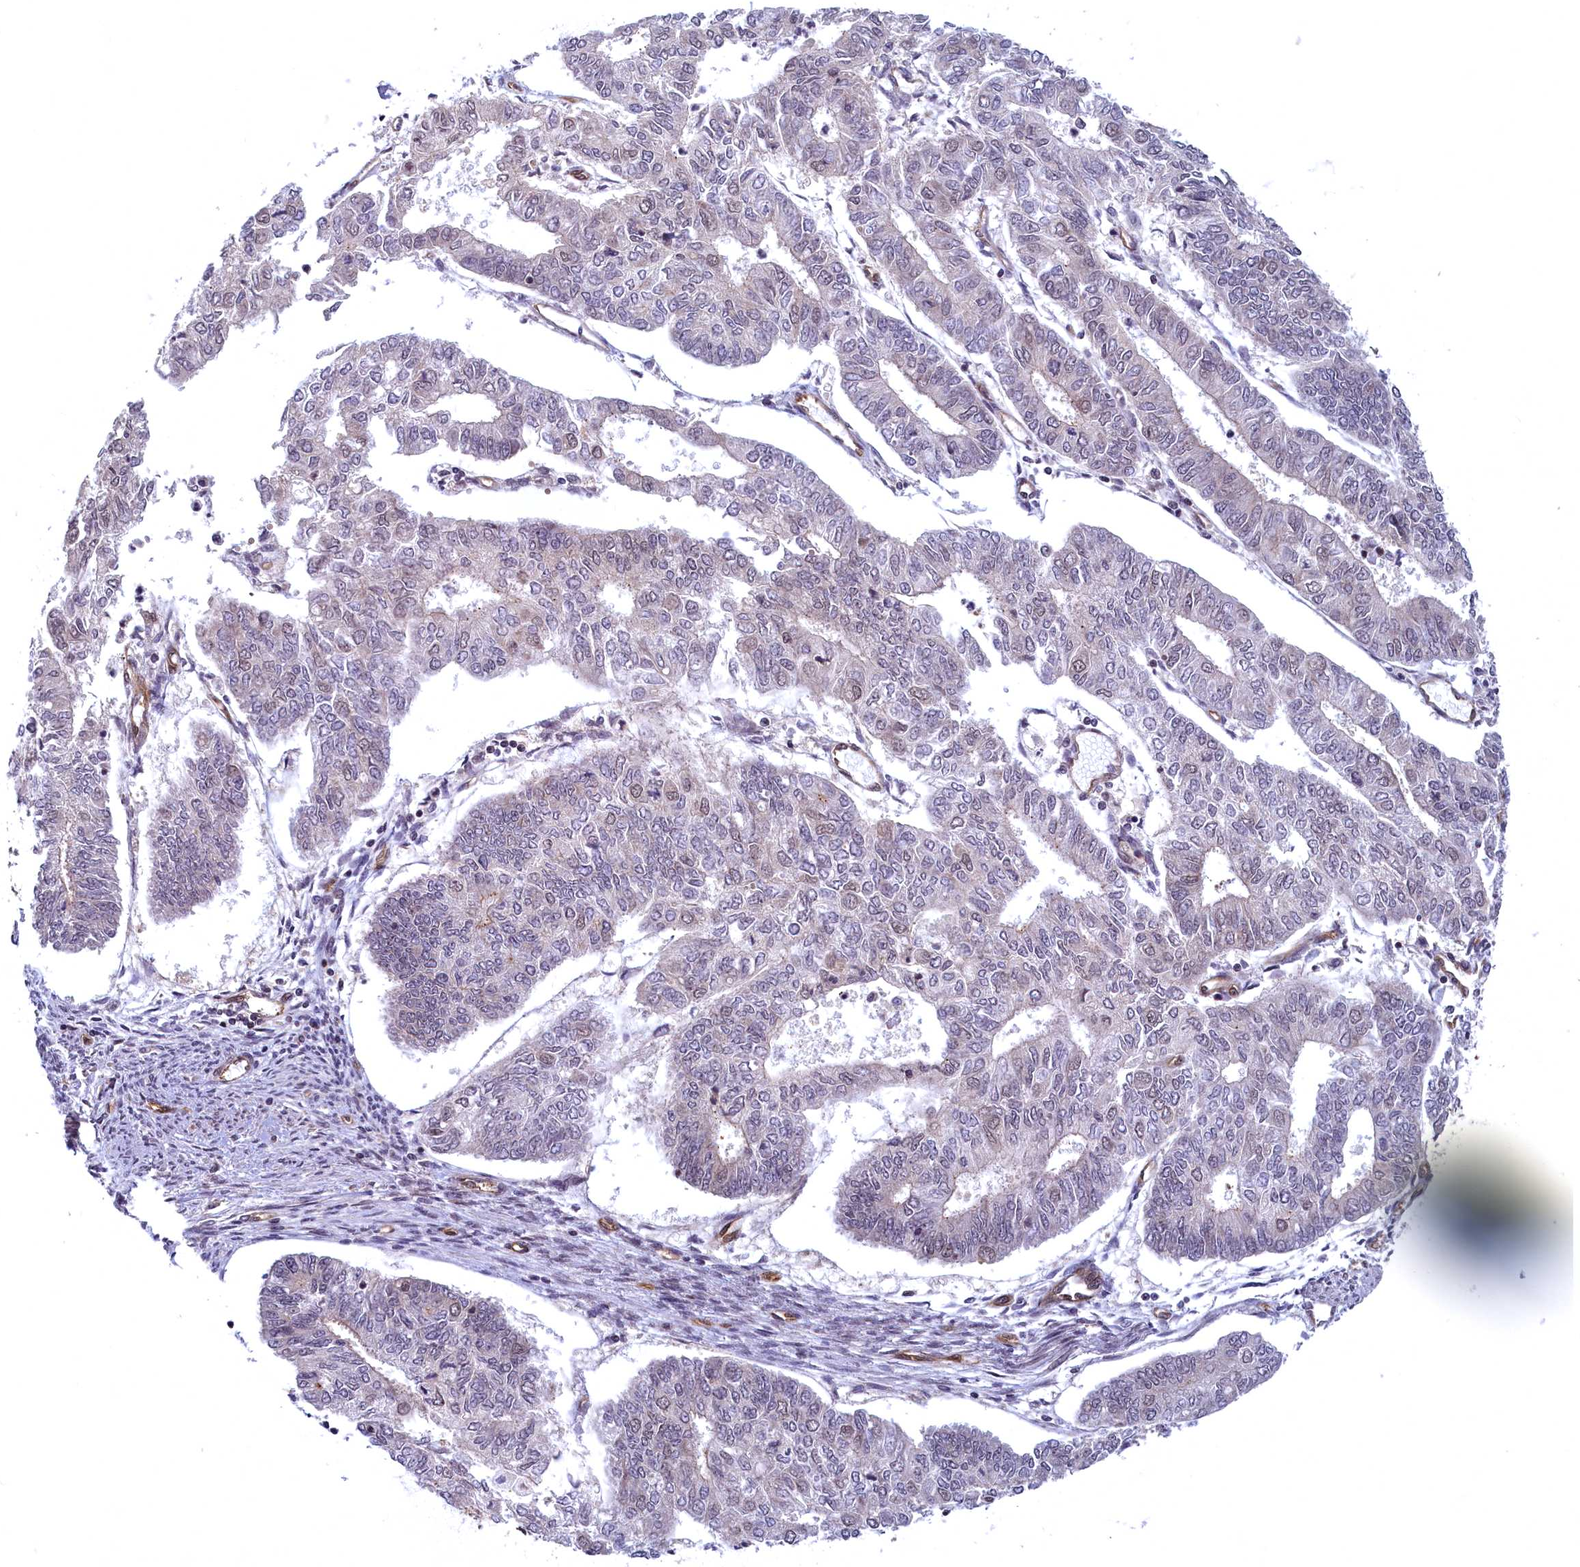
{"staining": {"intensity": "weak", "quantity": "<25%", "location": "nuclear"}, "tissue": "endometrial cancer", "cell_type": "Tumor cells", "image_type": "cancer", "snomed": [{"axis": "morphology", "description": "Adenocarcinoma, NOS"}, {"axis": "topography", "description": "Endometrium"}], "caption": "Protein analysis of endometrial cancer (adenocarcinoma) displays no significant staining in tumor cells.", "gene": "SNRK", "patient": {"sex": "female", "age": 68}}